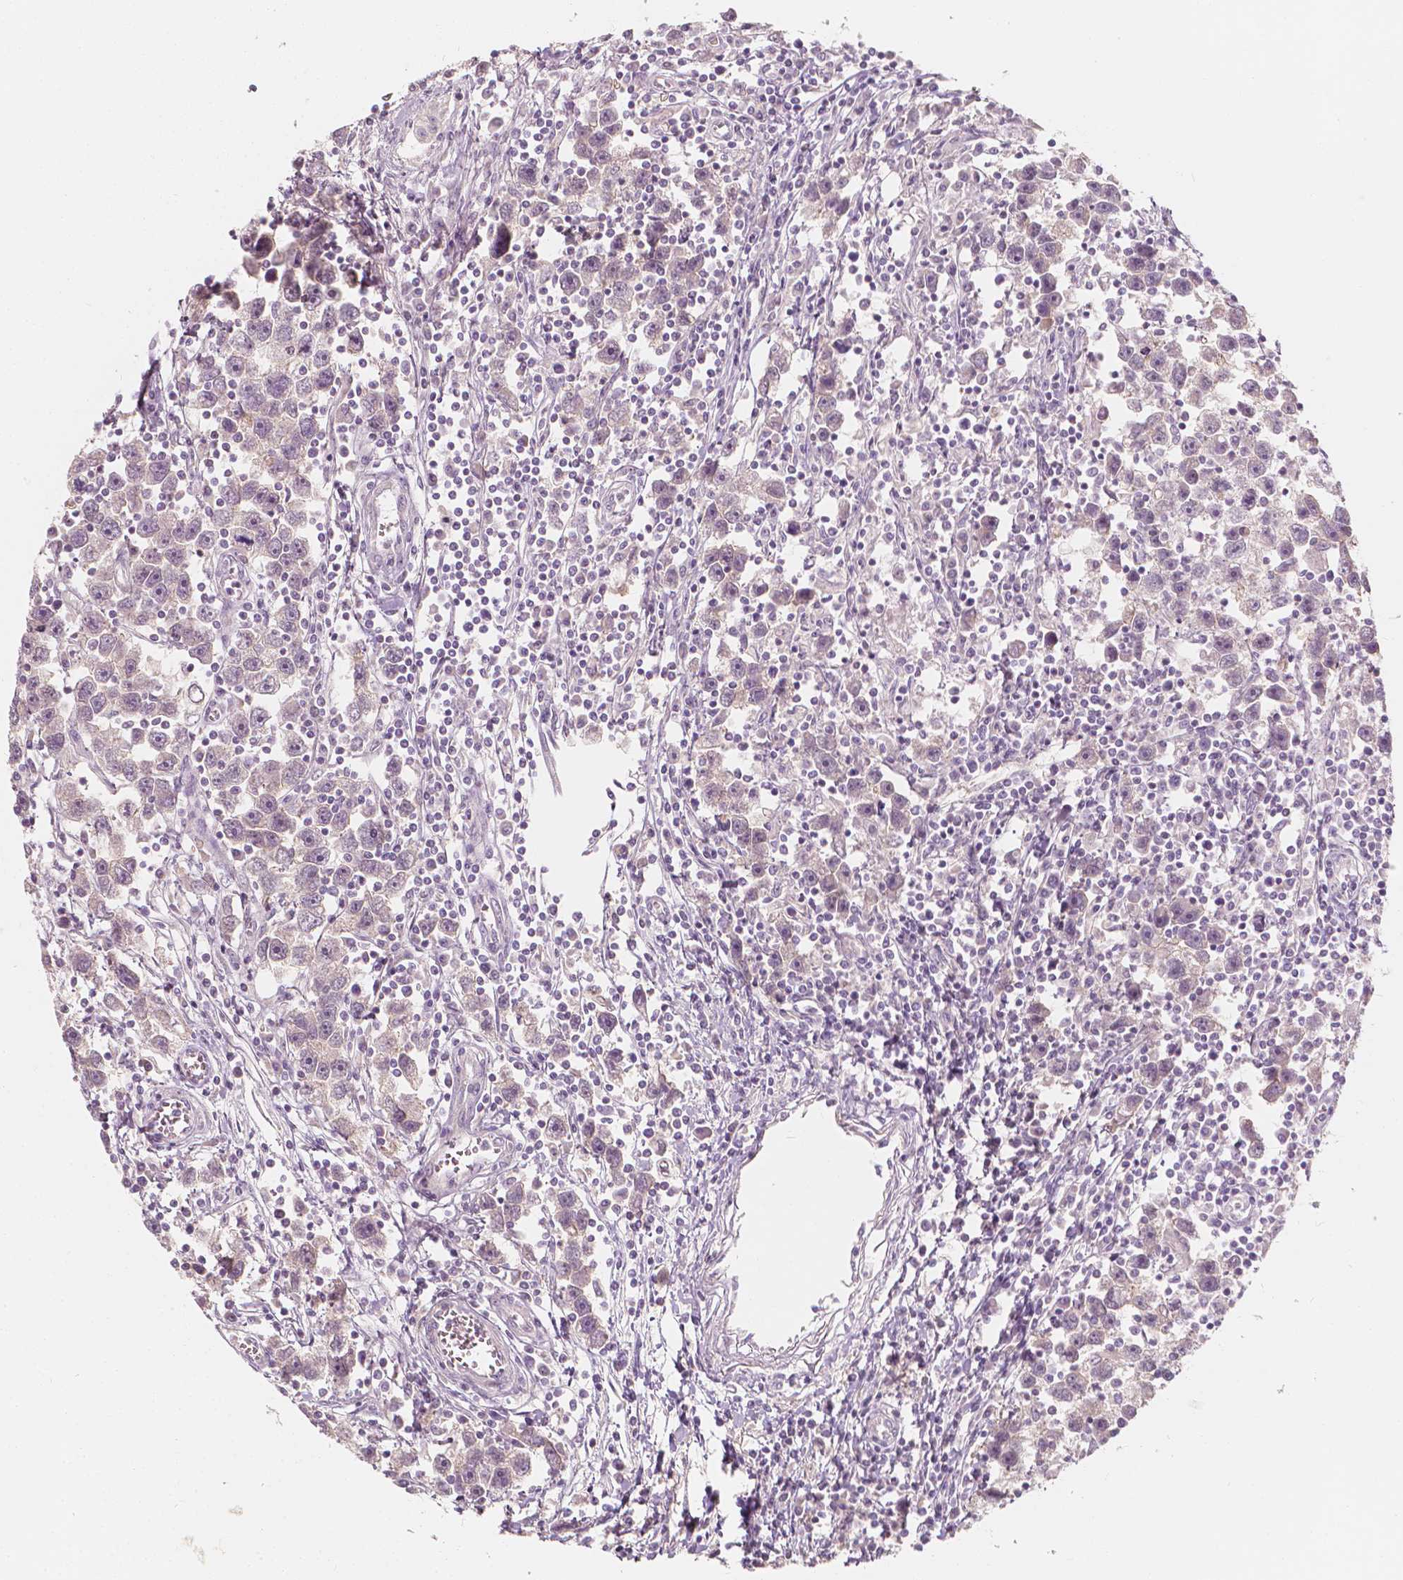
{"staining": {"intensity": "negative", "quantity": "none", "location": "none"}, "tissue": "testis cancer", "cell_type": "Tumor cells", "image_type": "cancer", "snomed": [{"axis": "morphology", "description": "Seminoma, NOS"}, {"axis": "topography", "description": "Testis"}], "caption": "The IHC image has no significant expression in tumor cells of testis cancer tissue. Brightfield microscopy of IHC stained with DAB (3,3'-diaminobenzidine) (brown) and hematoxylin (blue), captured at high magnification.", "gene": "SHPK", "patient": {"sex": "male", "age": 30}}